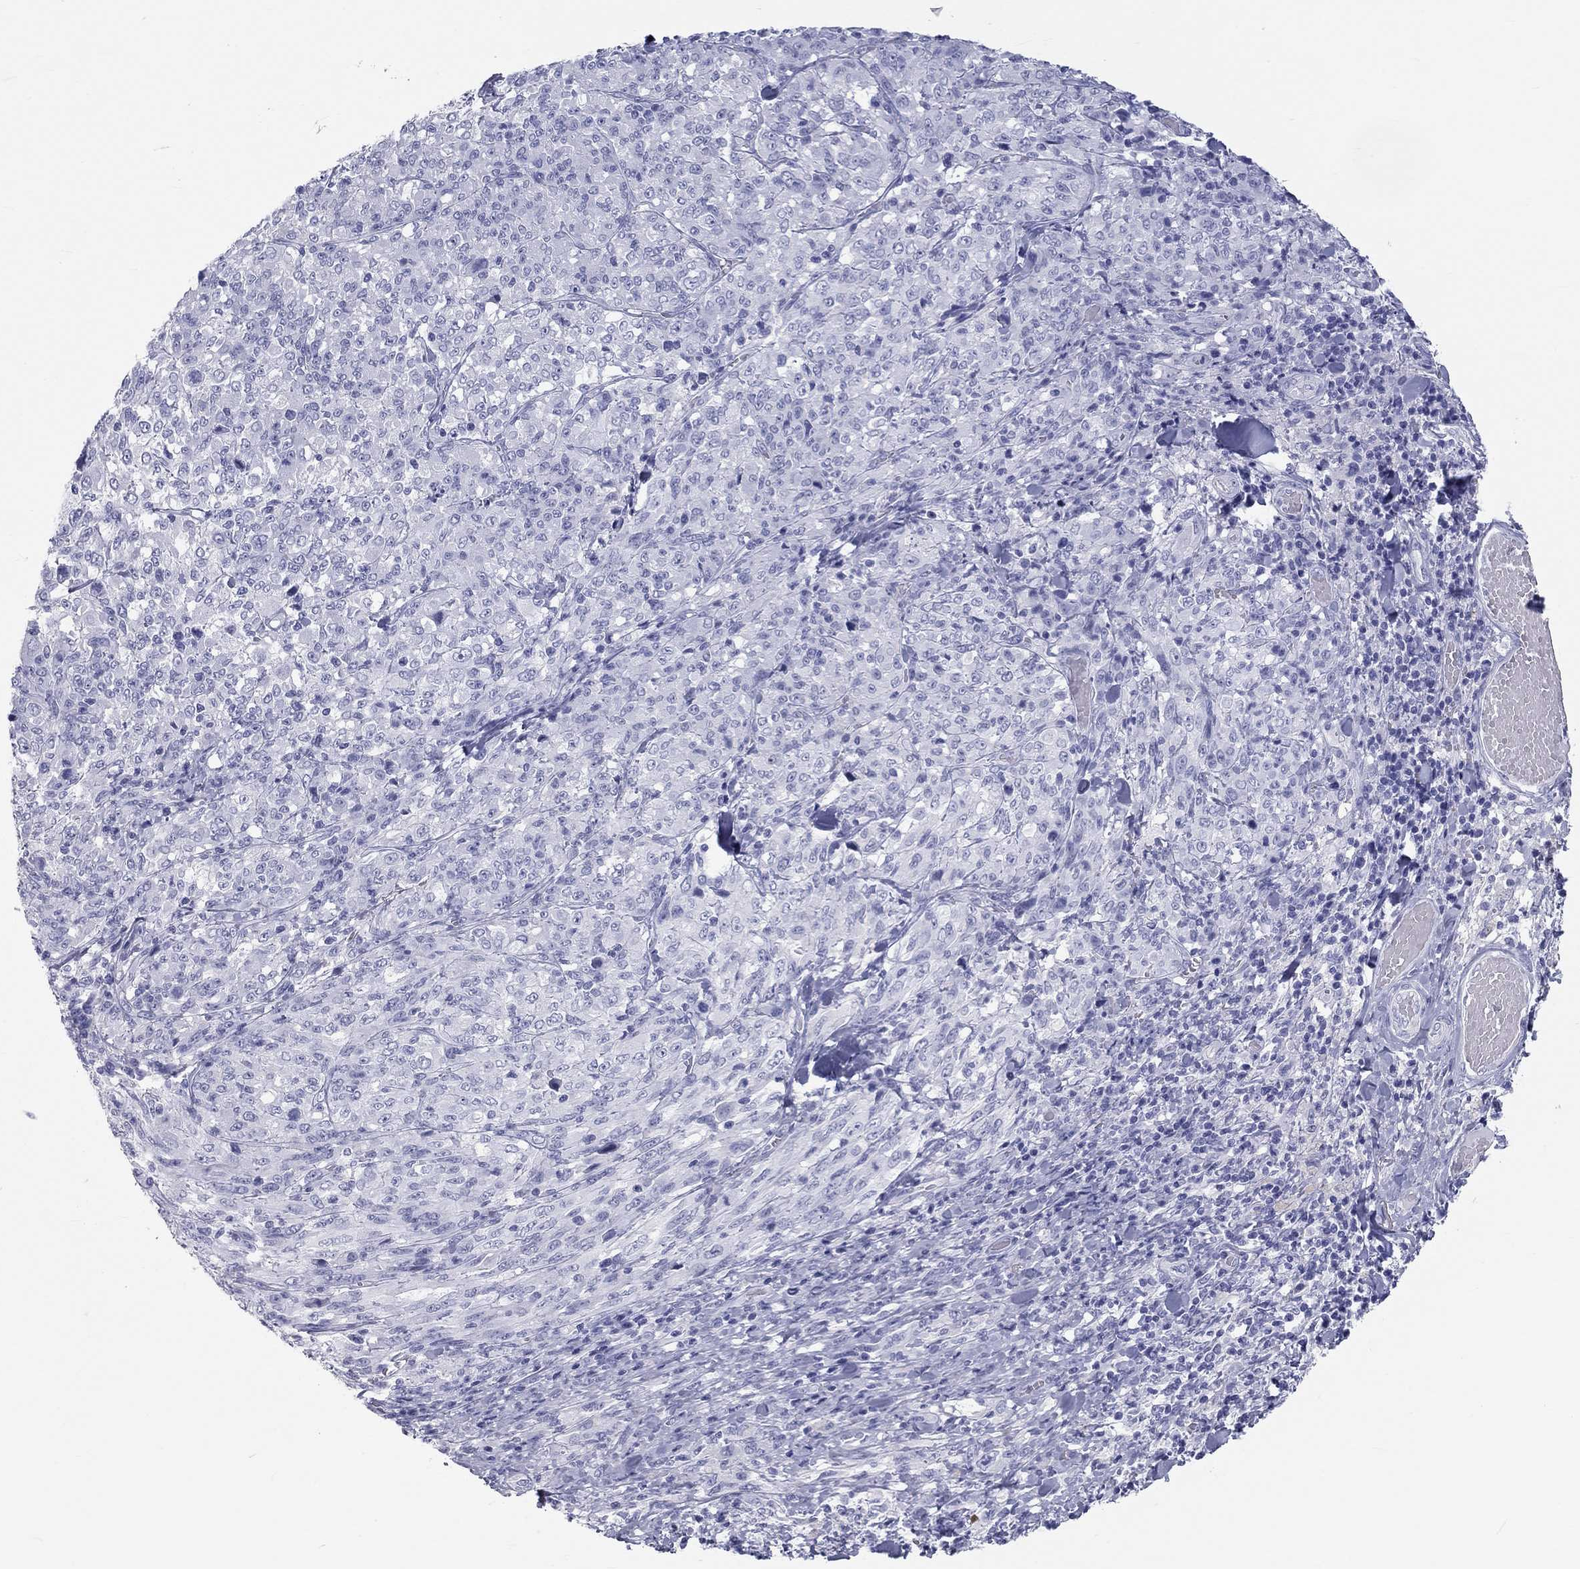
{"staining": {"intensity": "negative", "quantity": "none", "location": "none"}, "tissue": "melanoma", "cell_type": "Tumor cells", "image_type": "cancer", "snomed": [{"axis": "morphology", "description": "Malignant melanoma, NOS"}, {"axis": "topography", "description": "Skin"}], "caption": "Melanoma was stained to show a protein in brown. There is no significant positivity in tumor cells.", "gene": "DNALI1", "patient": {"sex": "female", "age": 91}}